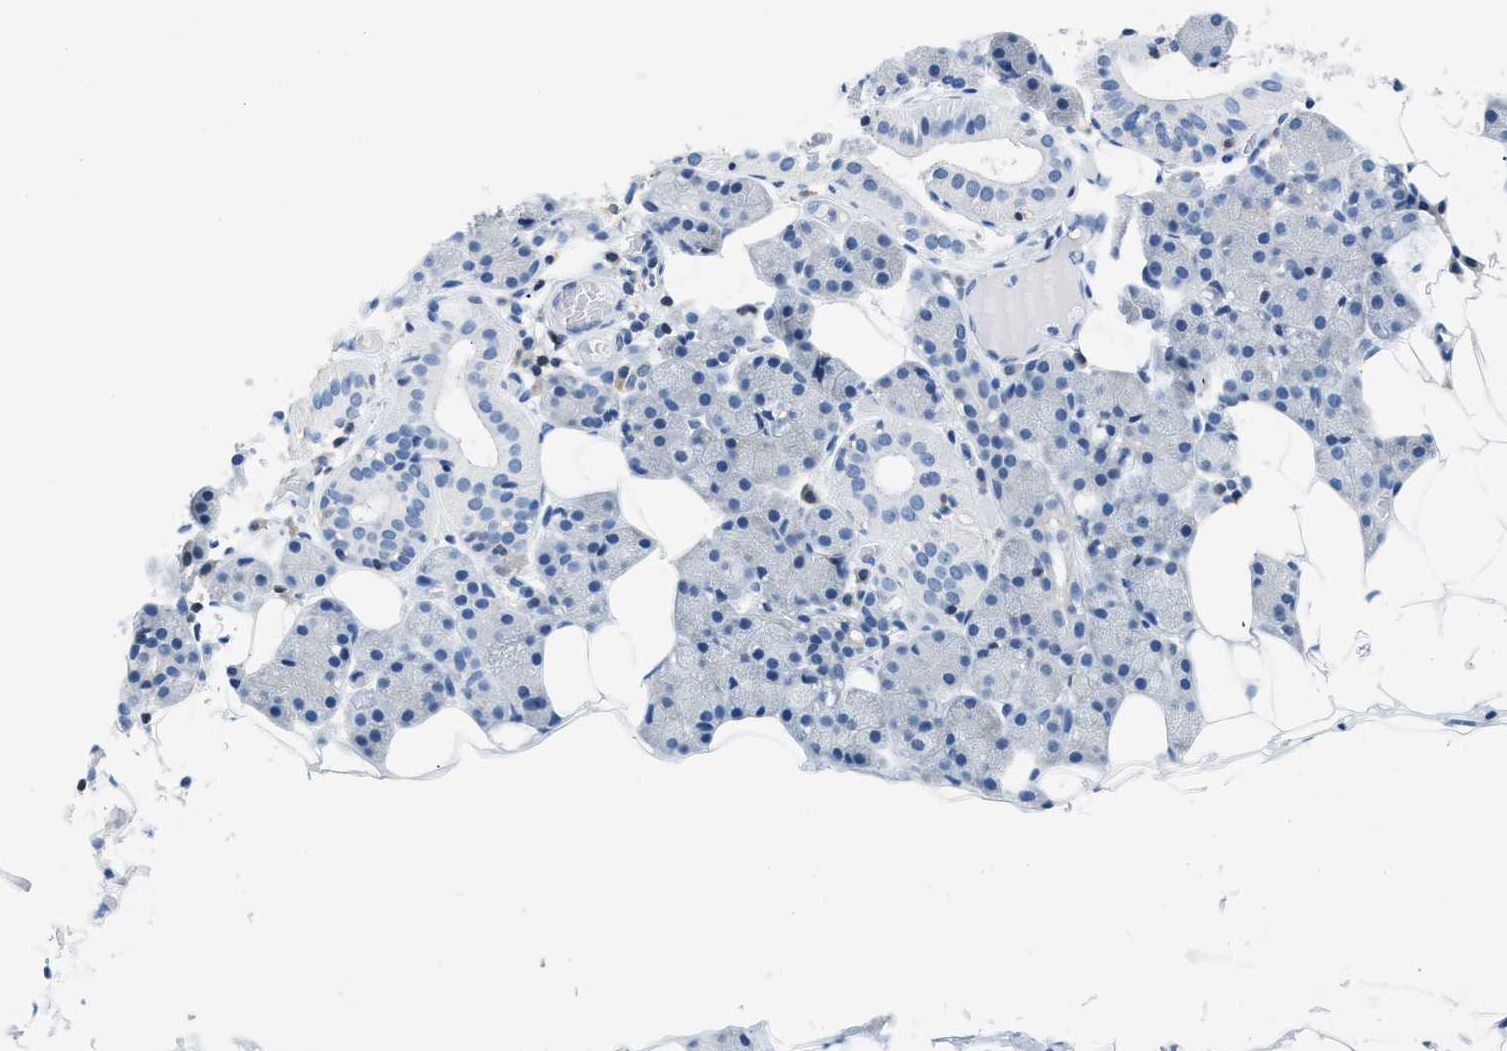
{"staining": {"intensity": "negative", "quantity": "none", "location": "none"}, "tissue": "salivary gland", "cell_type": "Glandular cells", "image_type": "normal", "snomed": [{"axis": "morphology", "description": "Normal tissue, NOS"}, {"axis": "topography", "description": "Salivary gland"}], "caption": "High power microscopy micrograph of an IHC image of normal salivary gland, revealing no significant expression in glandular cells.", "gene": "NFATC2", "patient": {"sex": "female", "age": 33}}